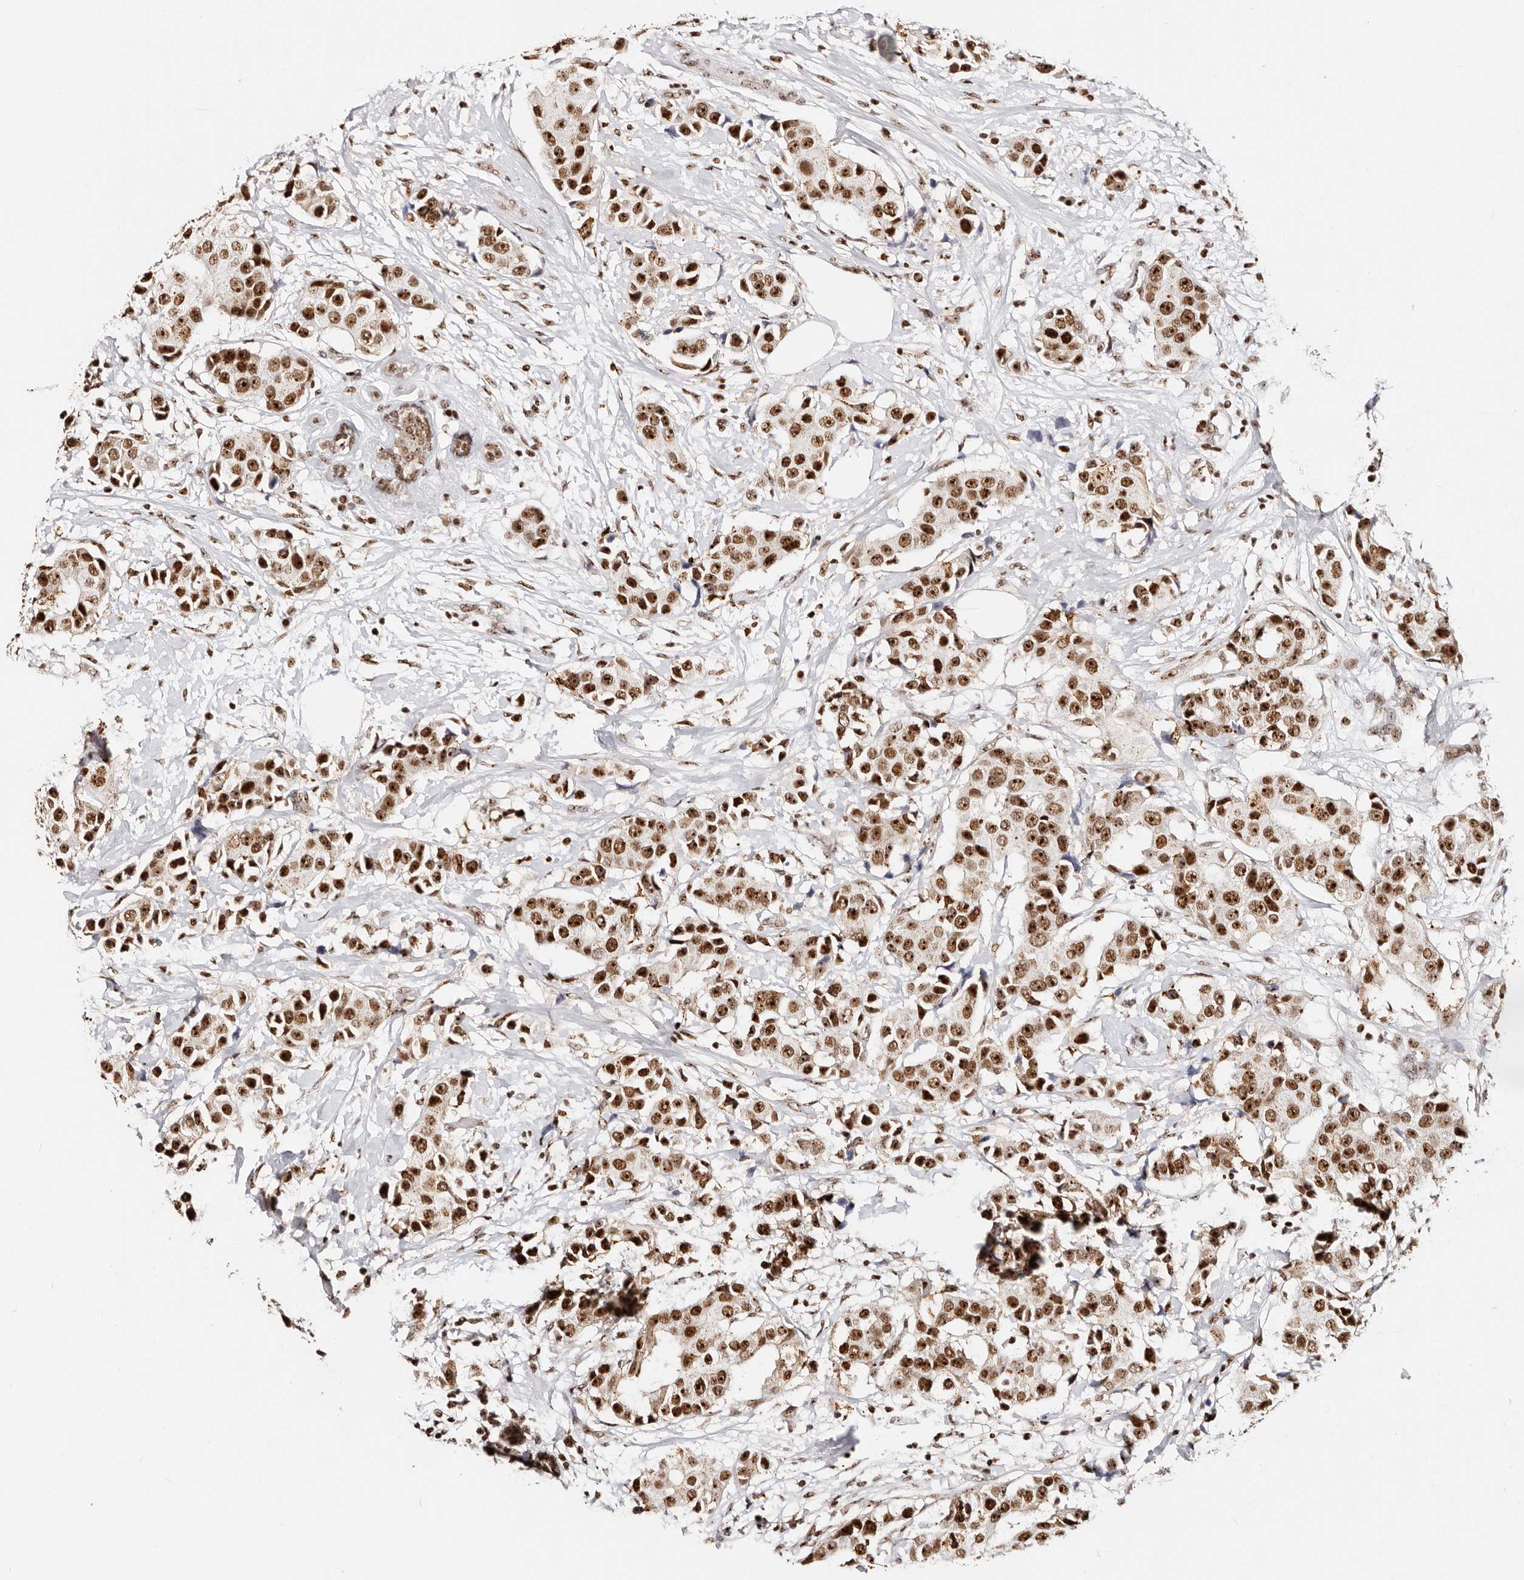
{"staining": {"intensity": "strong", "quantity": ">75%", "location": "nuclear"}, "tissue": "breast cancer", "cell_type": "Tumor cells", "image_type": "cancer", "snomed": [{"axis": "morphology", "description": "Normal tissue, NOS"}, {"axis": "morphology", "description": "Duct carcinoma"}, {"axis": "topography", "description": "Breast"}], "caption": "Breast infiltrating ductal carcinoma stained with a brown dye demonstrates strong nuclear positive expression in about >75% of tumor cells.", "gene": "IQGAP3", "patient": {"sex": "female", "age": 39}}